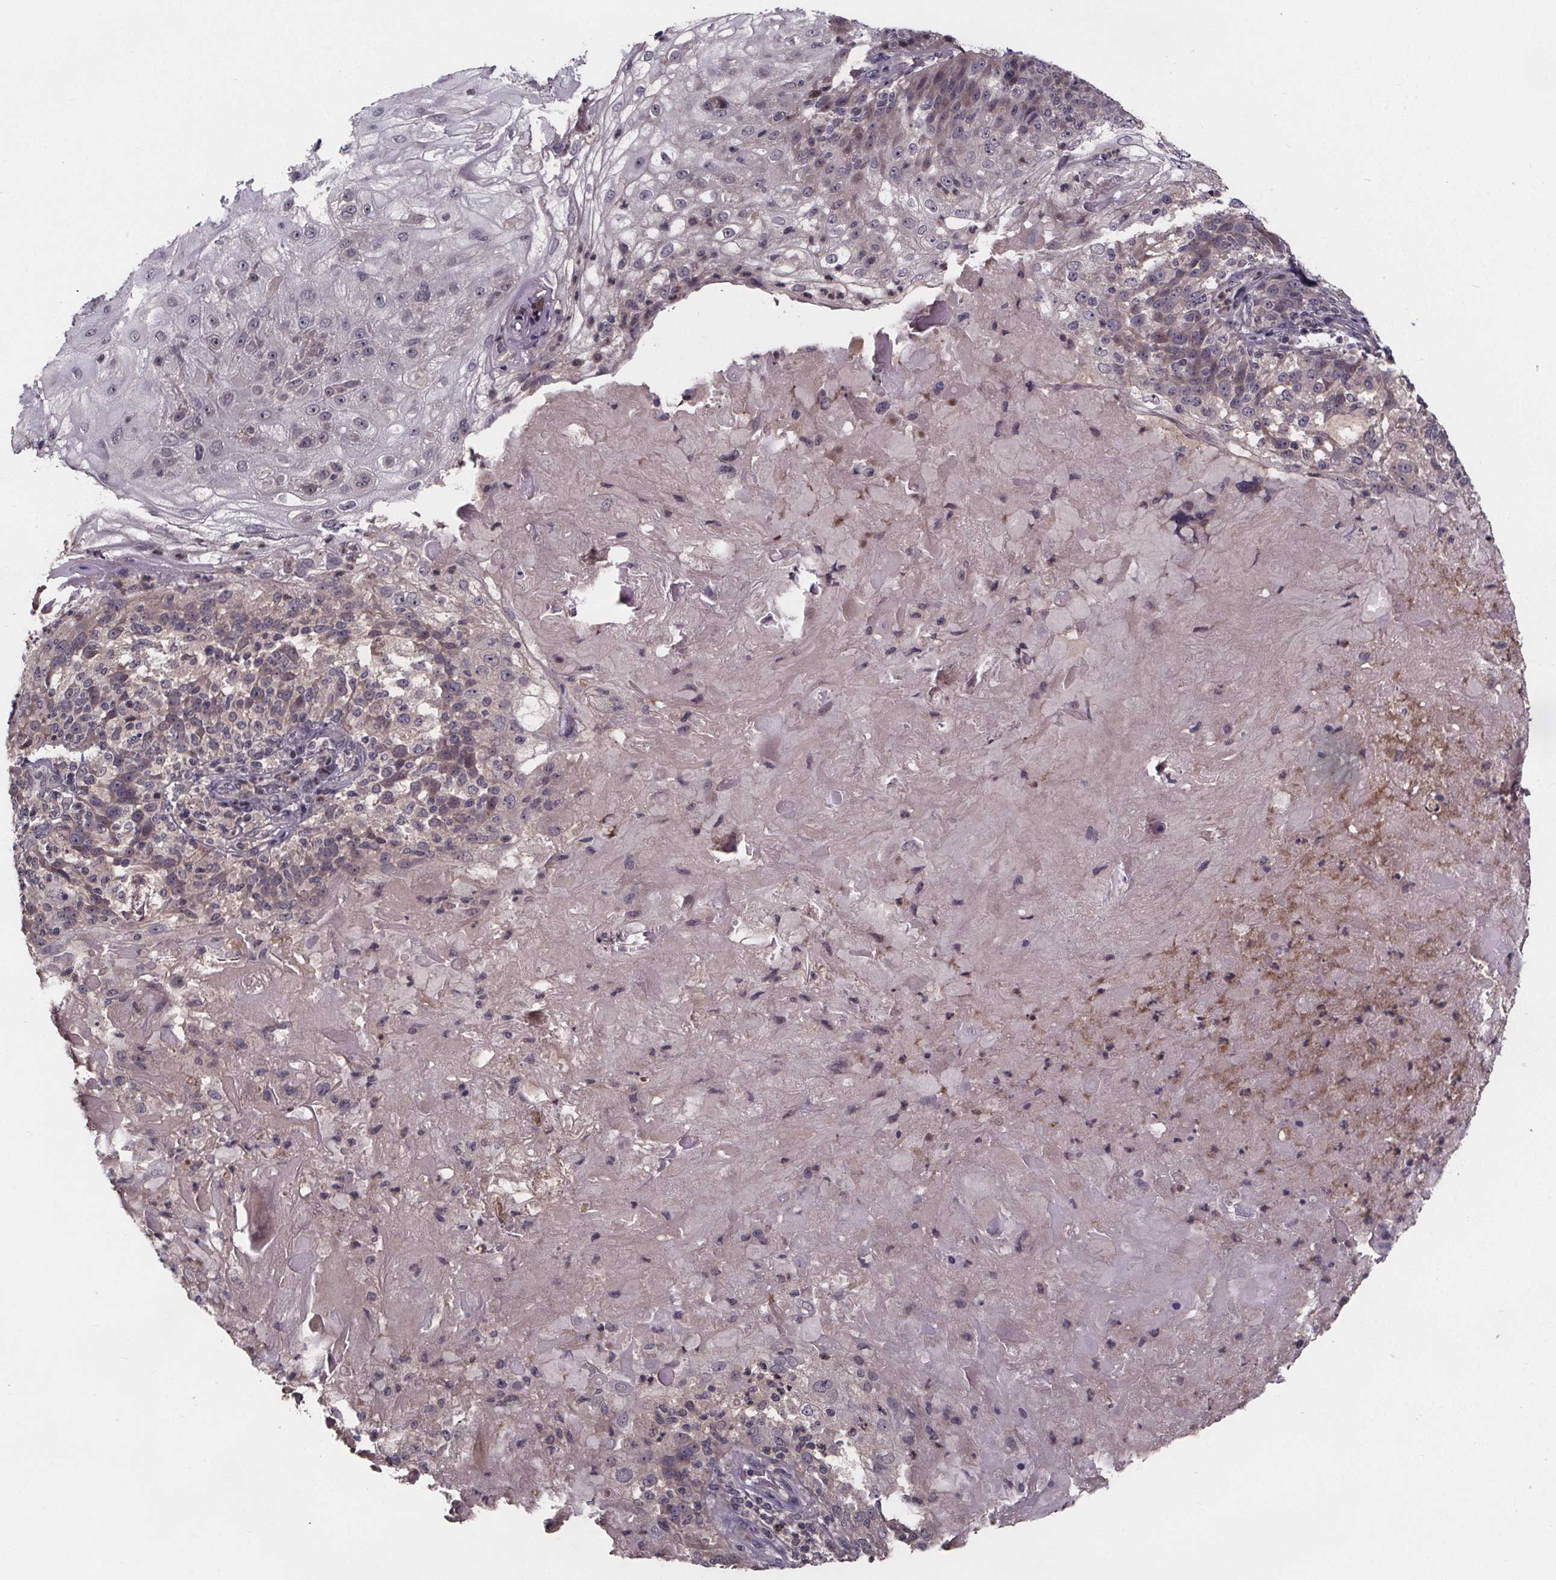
{"staining": {"intensity": "weak", "quantity": "<25%", "location": "cytoplasmic/membranous"}, "tissue": "skin cancer", "cell_type": "Tumor cells", "image_type": "cancer", "snomed": [{"axis": "morphology", "description": "Normal tissue, NOS"}, {"axis": "morphology", "description": "Squamous cell carcinoma, NOS"}, {"axis": "topography", "description": "Skin"}], "caption": "Immunohistochemistry (IHC) of human skin cancer (squamous cell carcinoma) shows no expression in tumor cells. The staining was performed using DAB to visualize the protein expression in brown, while the nuclei were stained in blue with hematoxylin (Magnification: 20x).", "gene": "SMIM1", "patient": {"sex": "female", "age": 83}}